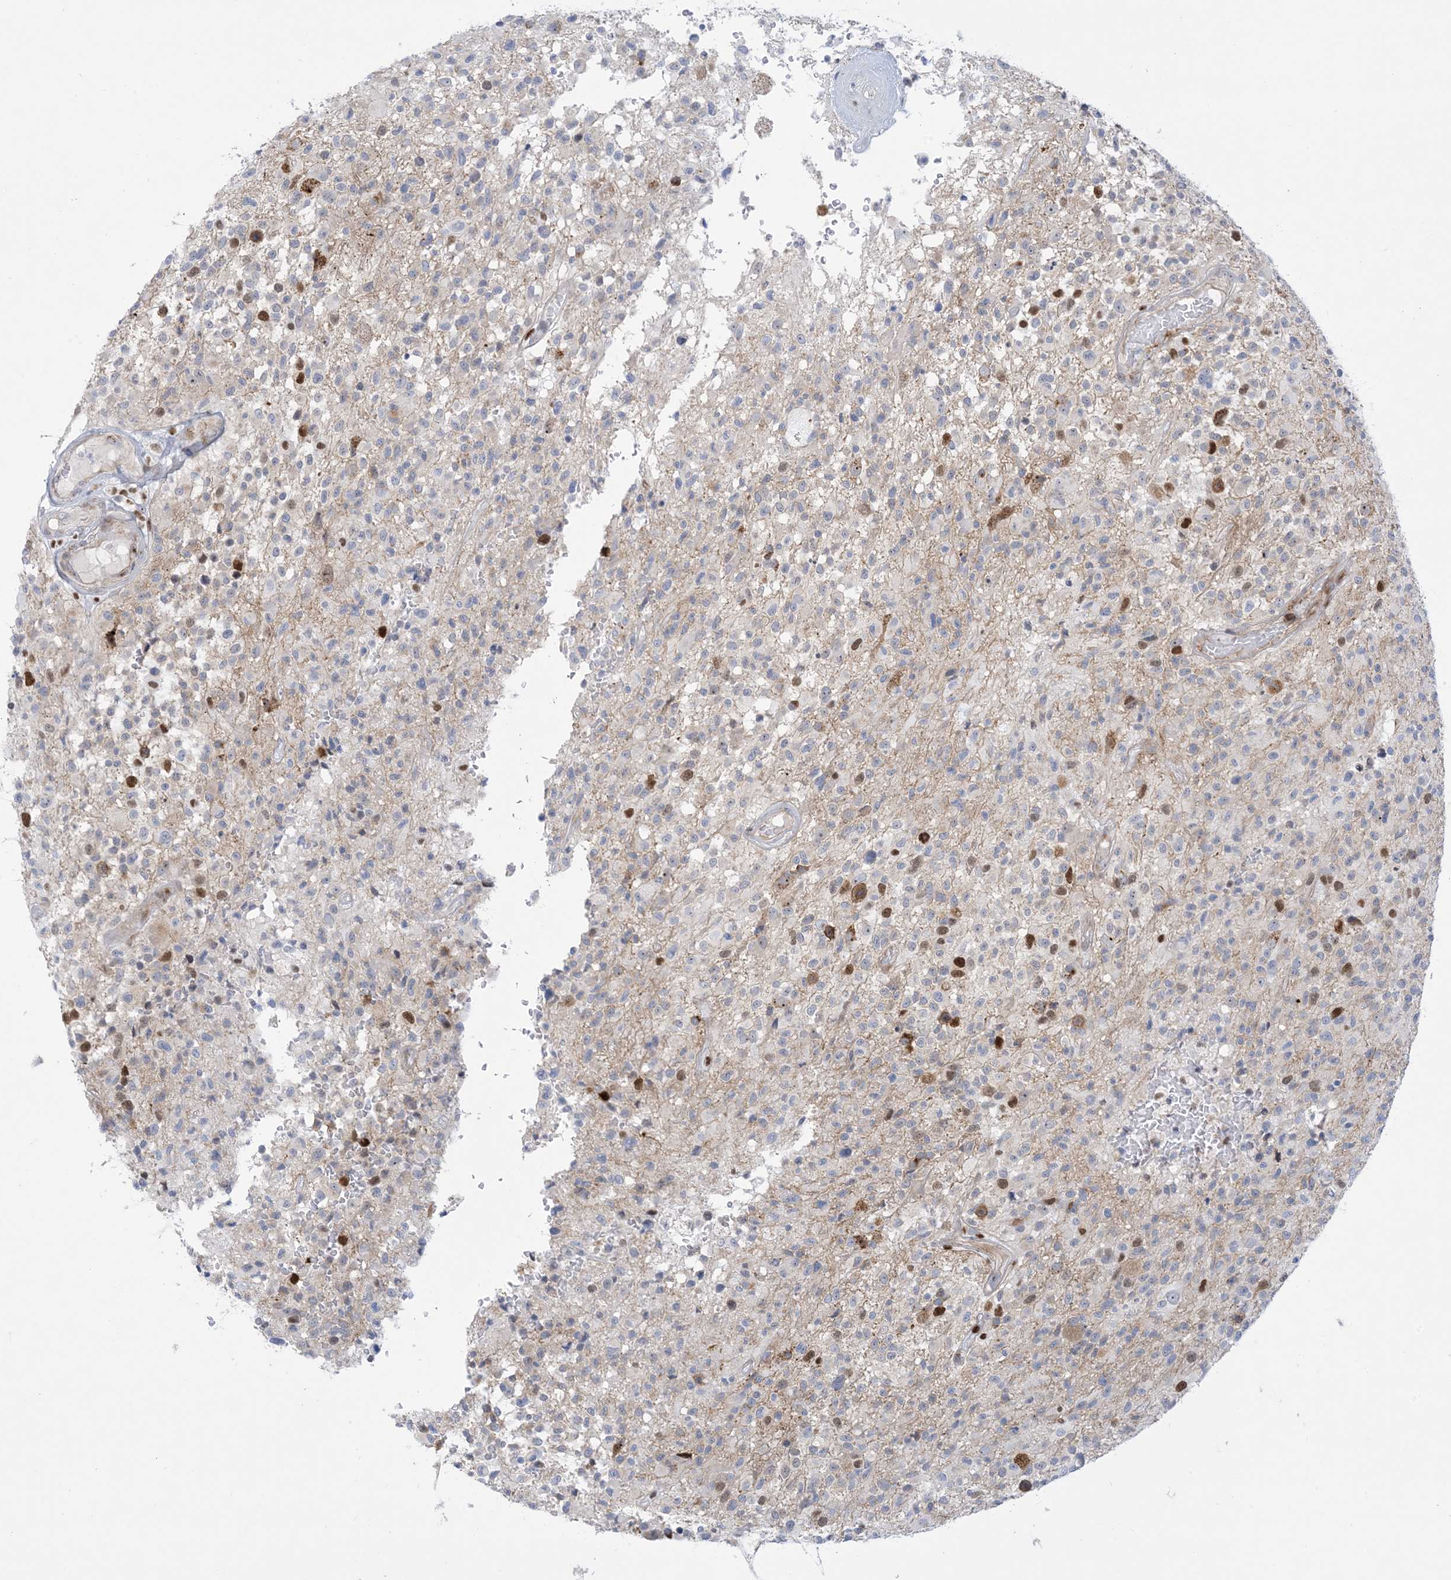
{"staining": {"intensity": "moderate", "quantity": "<25%", "location": "cytoplasmic/membranous,nuclear"}, "tissue": "glioma", "cell_type": "Tumor cells", "image_type": "cancer", "snomed": [{"axis": "morphology", "description": "Glioma, malignant, High grade"}, {"axis": "morphology", "description": "Glioblastoma, NOS"}, {"axis": "topography", "description": "Brain"}], "caption": "This is a micrograph of immunohistochemistry (IHC) staining of glioblastoma, which shows moderate positivity in the cytoplasmic/membranous and nuclear of tumor cells.", "gene": "MARS2", "patient": {"sex": "male", "age": 60}}